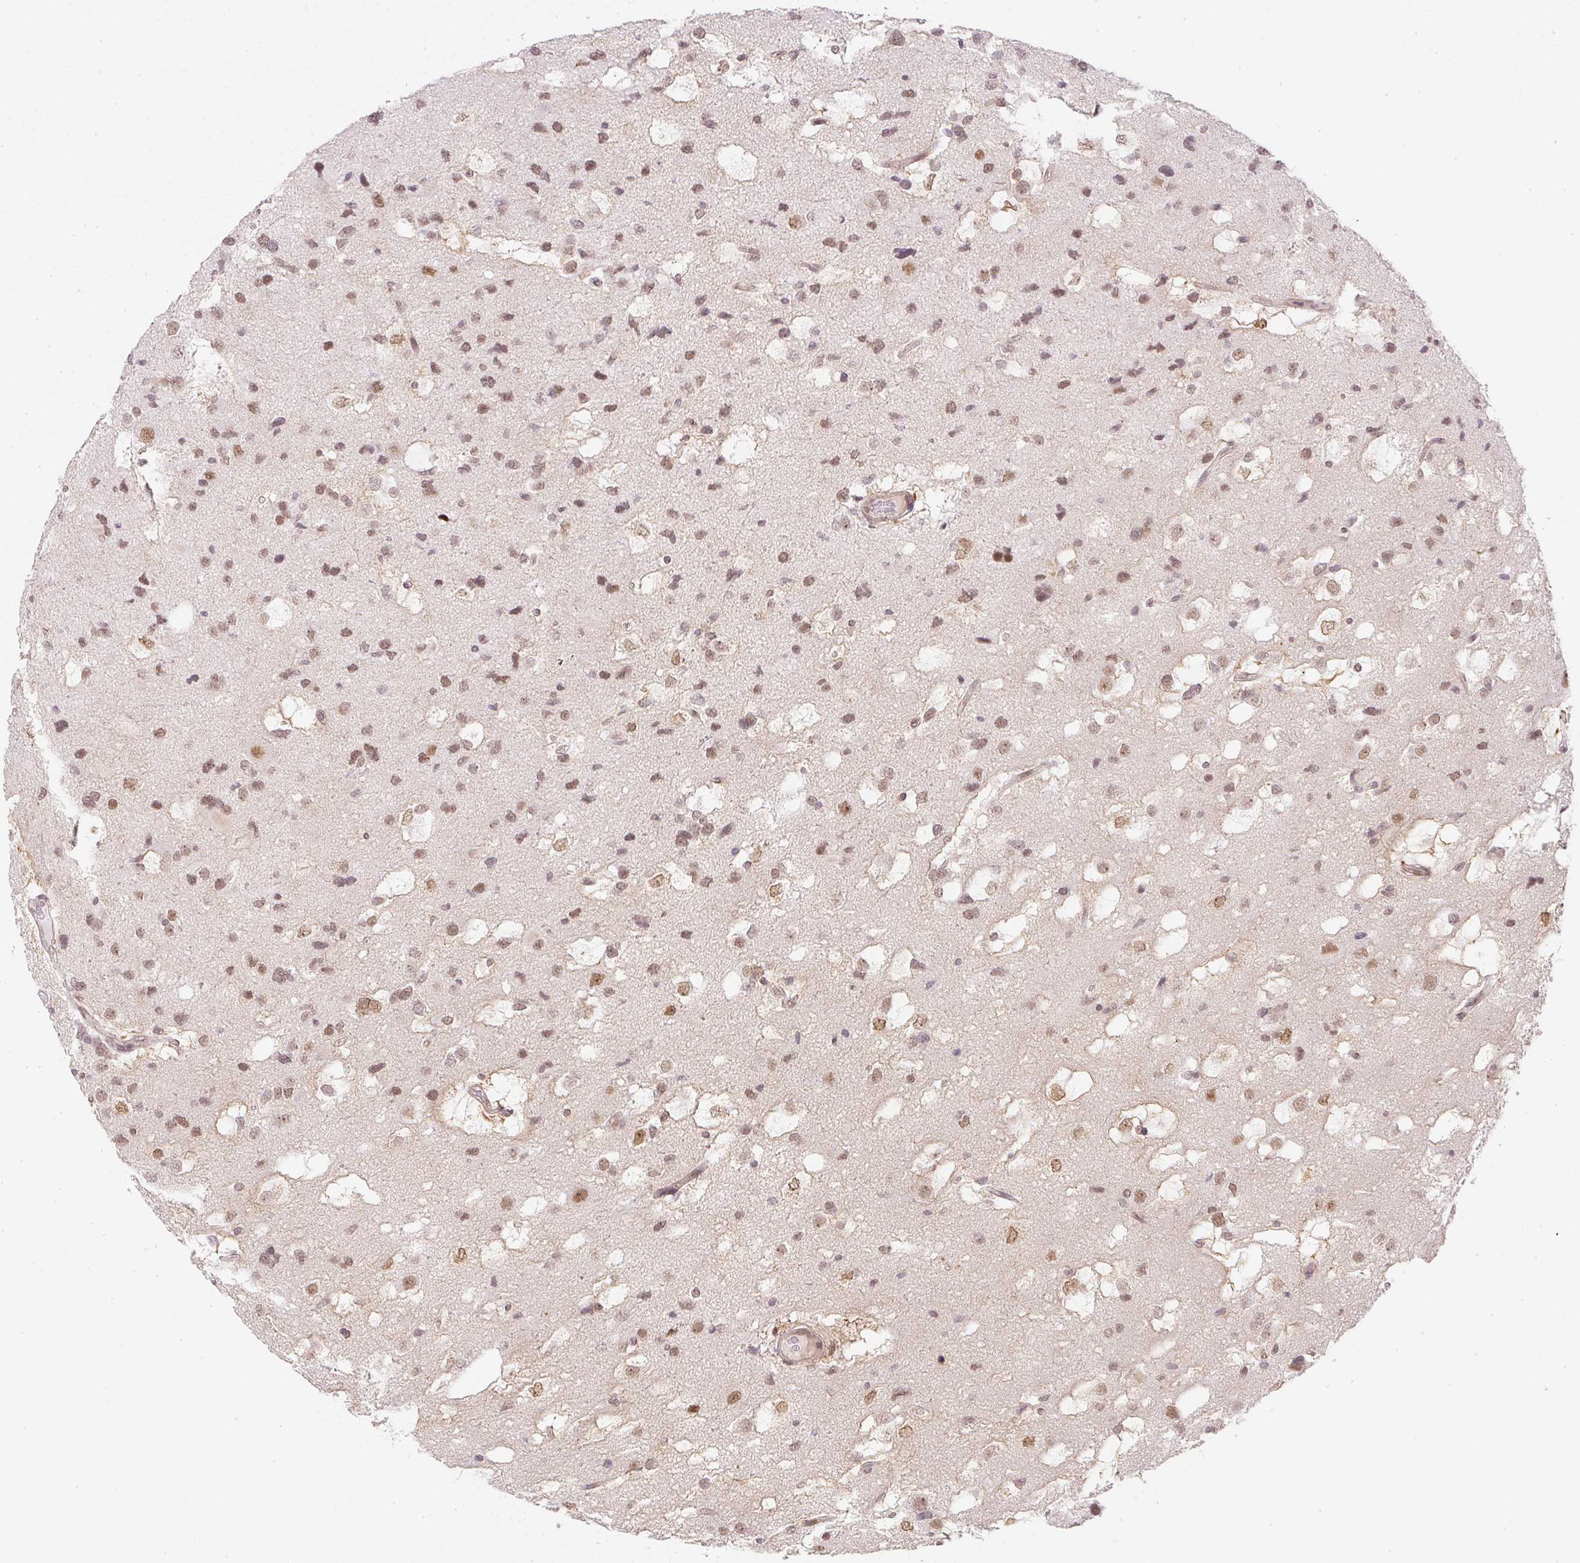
{"staining": {"intensity": "moderate", "quantity": ">75%", "location": "nuclear"}, "tissue": "glioma", "cell_type": "Tumor cells", "image_type": "cancer", "snomed": [{"axis": "morphology", "description": "Glioma, malignant, High grade"}, {"axis": "topography", "description": "Brain"}], "caption": "A histopathology image showing moderate nuclear positivity in approximately >75% of tumor cells in glioma, as visualized by brown immunohistochemical staining.", "gene": "DPPA4", "patient": {"sex": "male", "age": 53}}